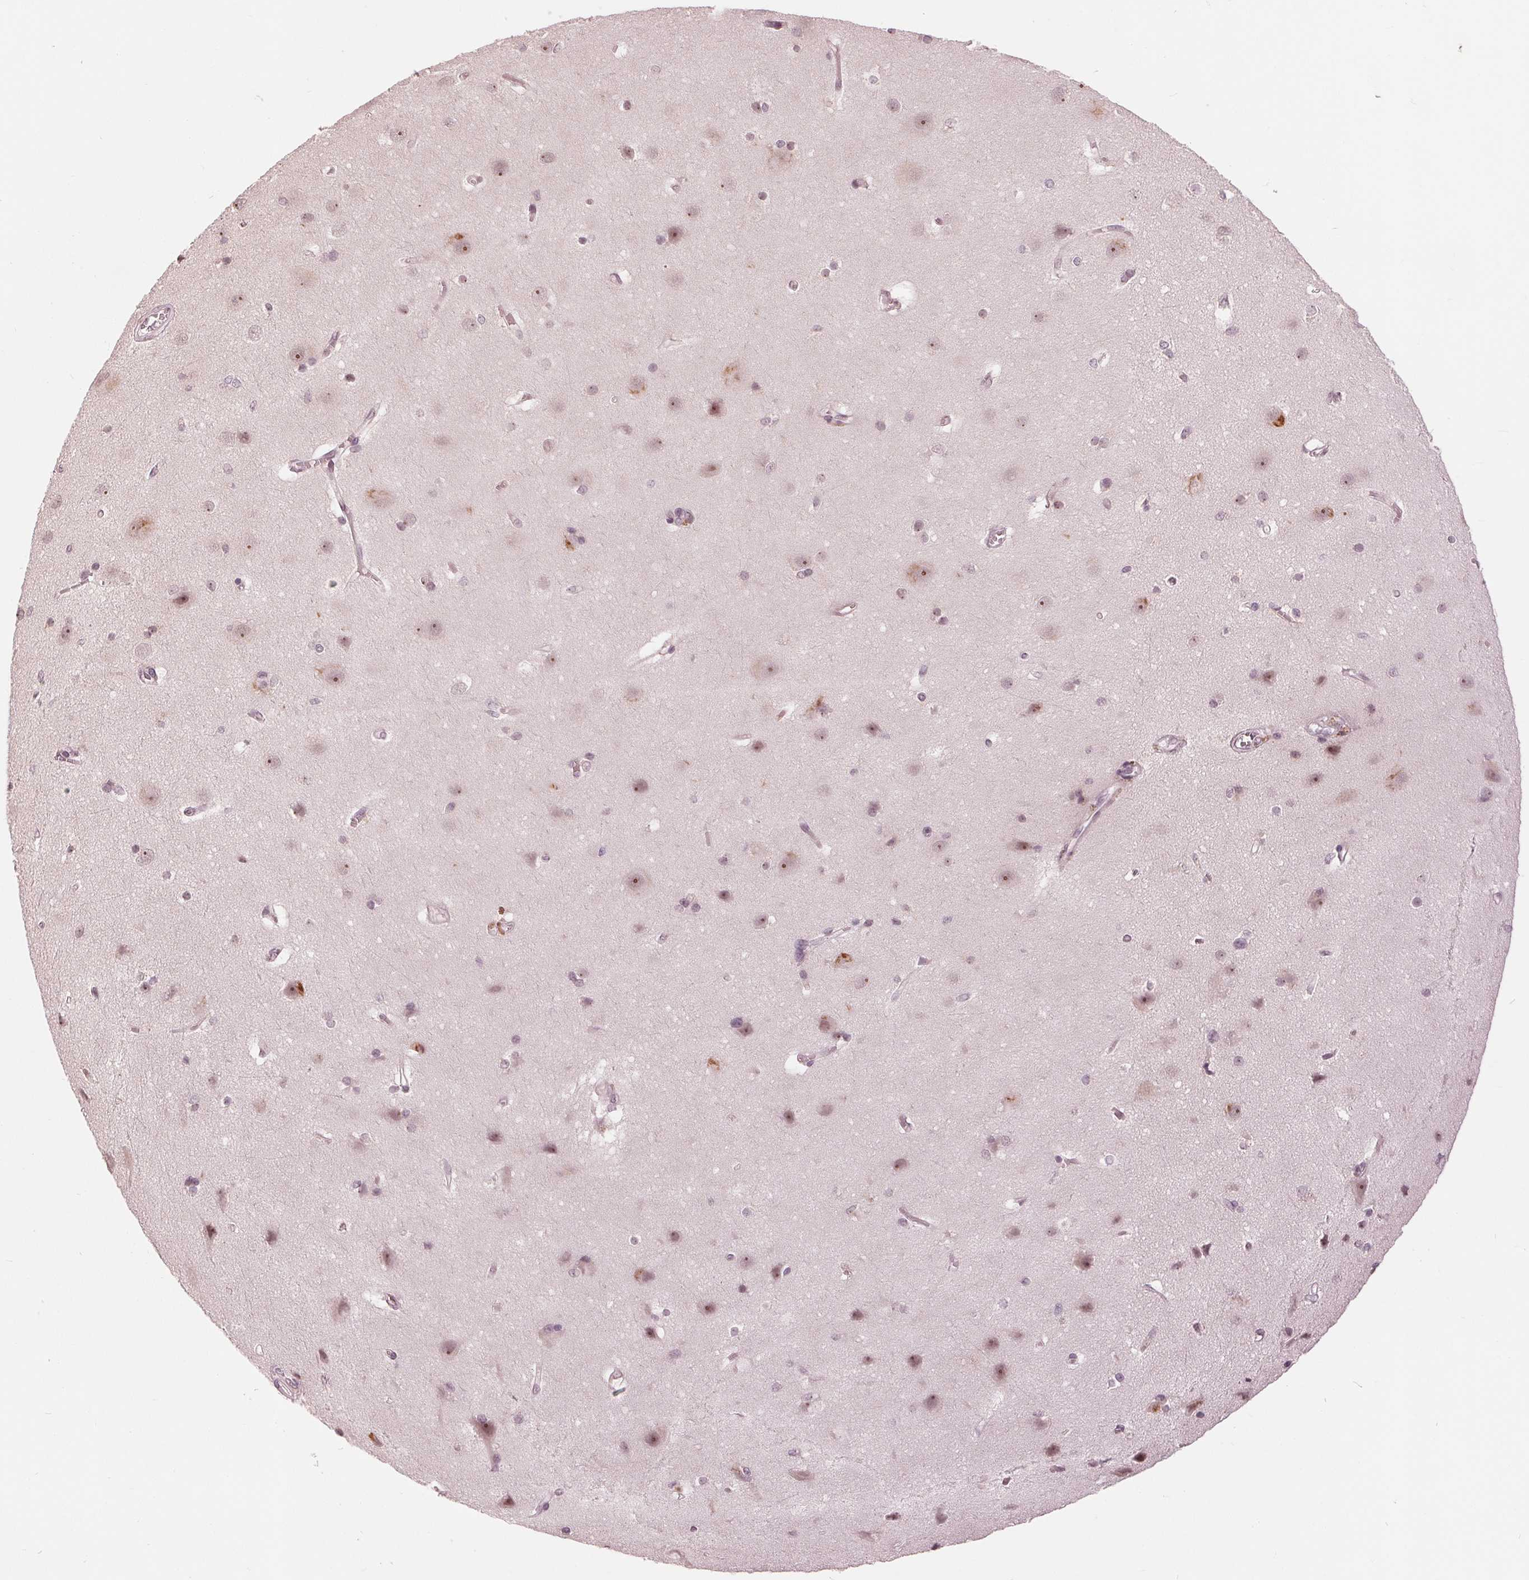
{"staining": {"intensity": "weak", "quantity": "<25%", "location": "nuclear"}, "tissue": "cerebral cortex", "cell_type": "Endothelial cells", "image_type": "normal", "snomed": [{"axis": "morphology", "description": "Normal tissue, NOS"}, {"axis": "topography", "description": "Cerebral cortex"}], "caption": "Immunohistochemistry micrograph of benign cerebral cortex stained for a protein (brown), which demonstrates no positivity in endothelial cells.", "gene": "SLX4", "patient": {"sex": "male", "age": 37}}